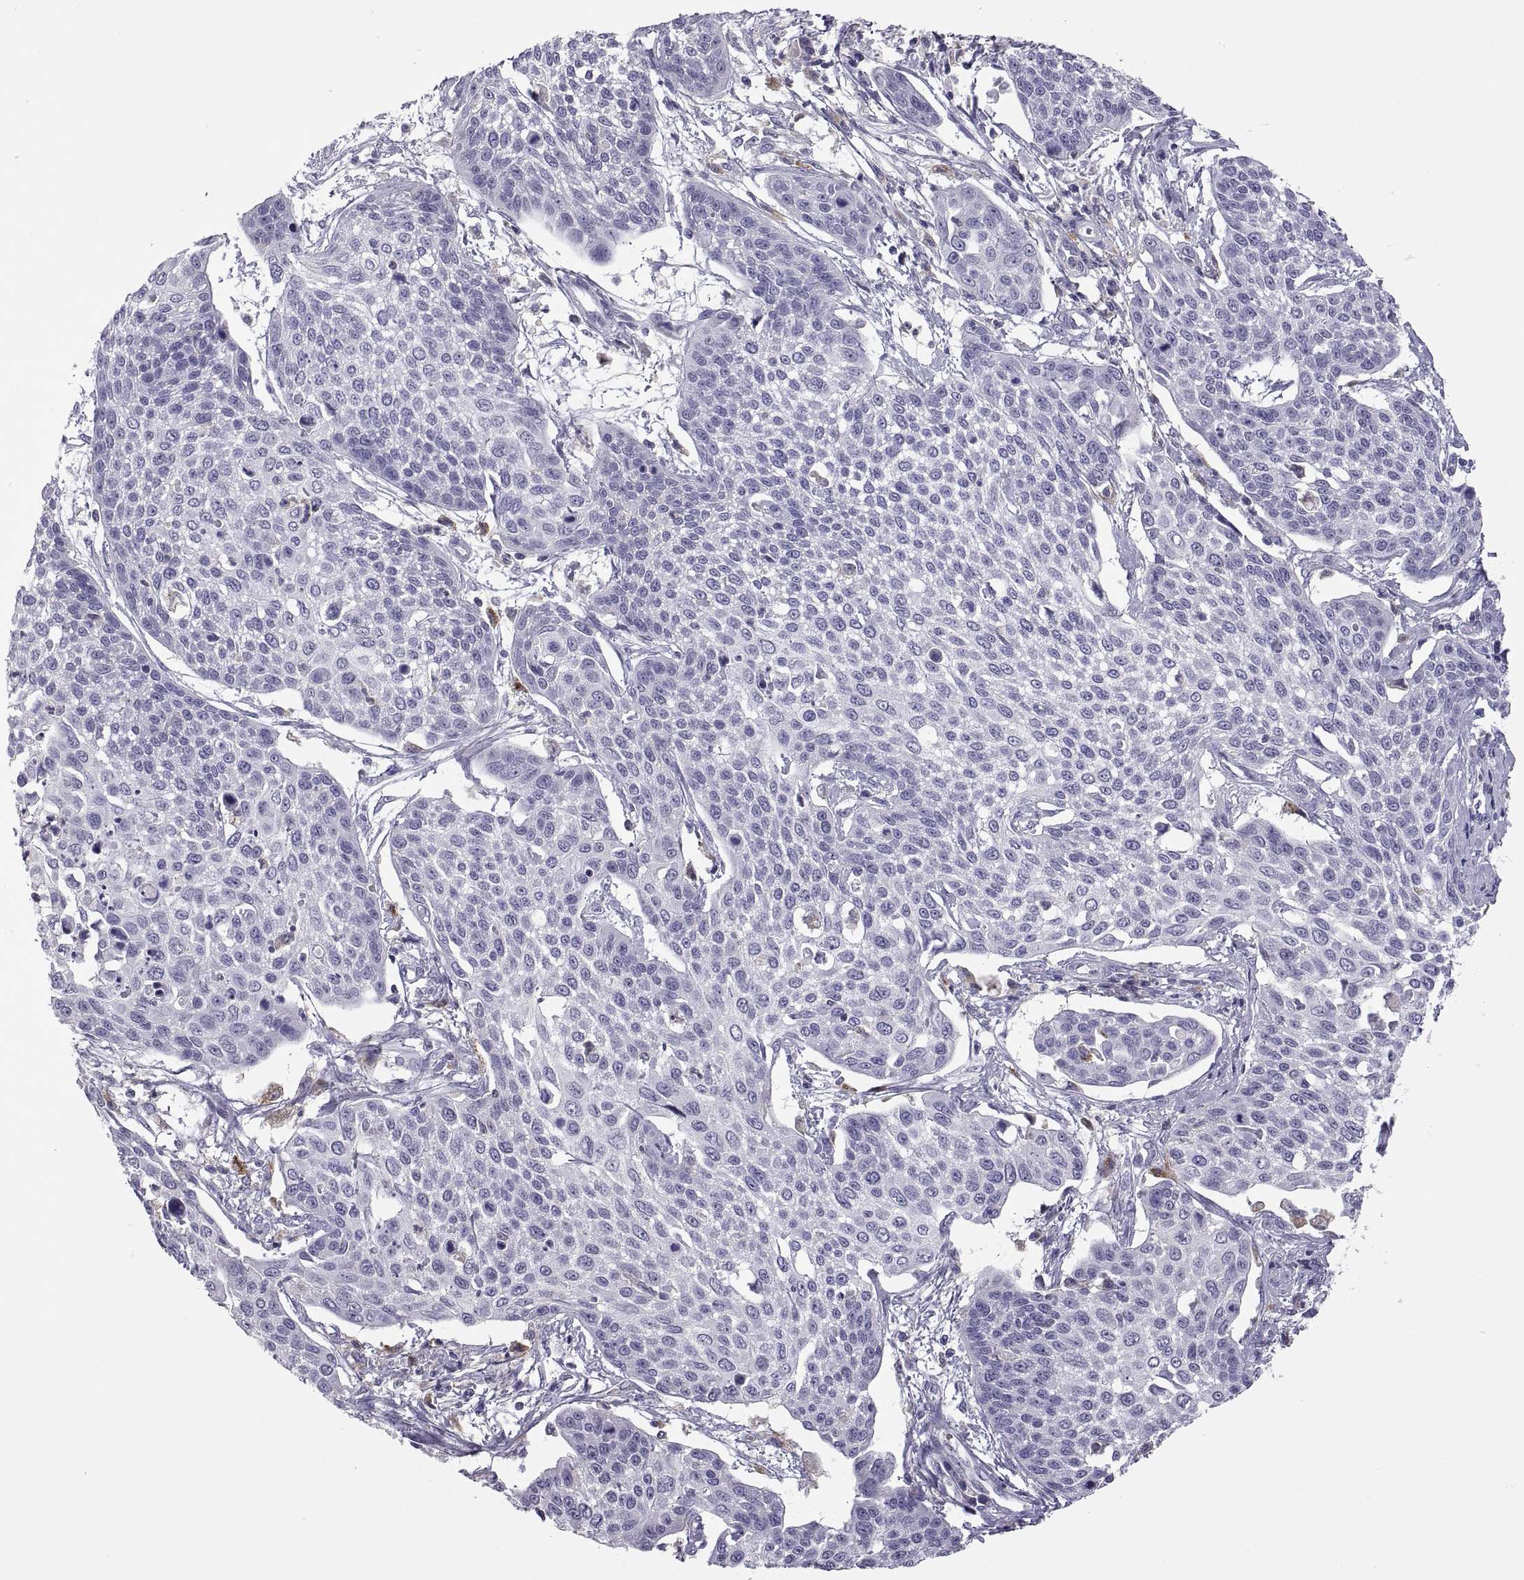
{"staining": {"intensity": "negative", "quantity": "none", "location": "none"}, "tissue": "cervical cancer", "cell_type": "Tumor cells", "image_type": "cancer", "snomed": [{"axis": "morphology", "description": "Squamous cell carcinoma, NOS"}, {"axis": "topography", "description": "Cervix"}], "caption": "Immunohistochemistry of squamous cell carcinoma (cervical) demonstrates no staining in tumor cells.", "gene": "RGS19", "patient": {"sex": "female", "age": 34}}